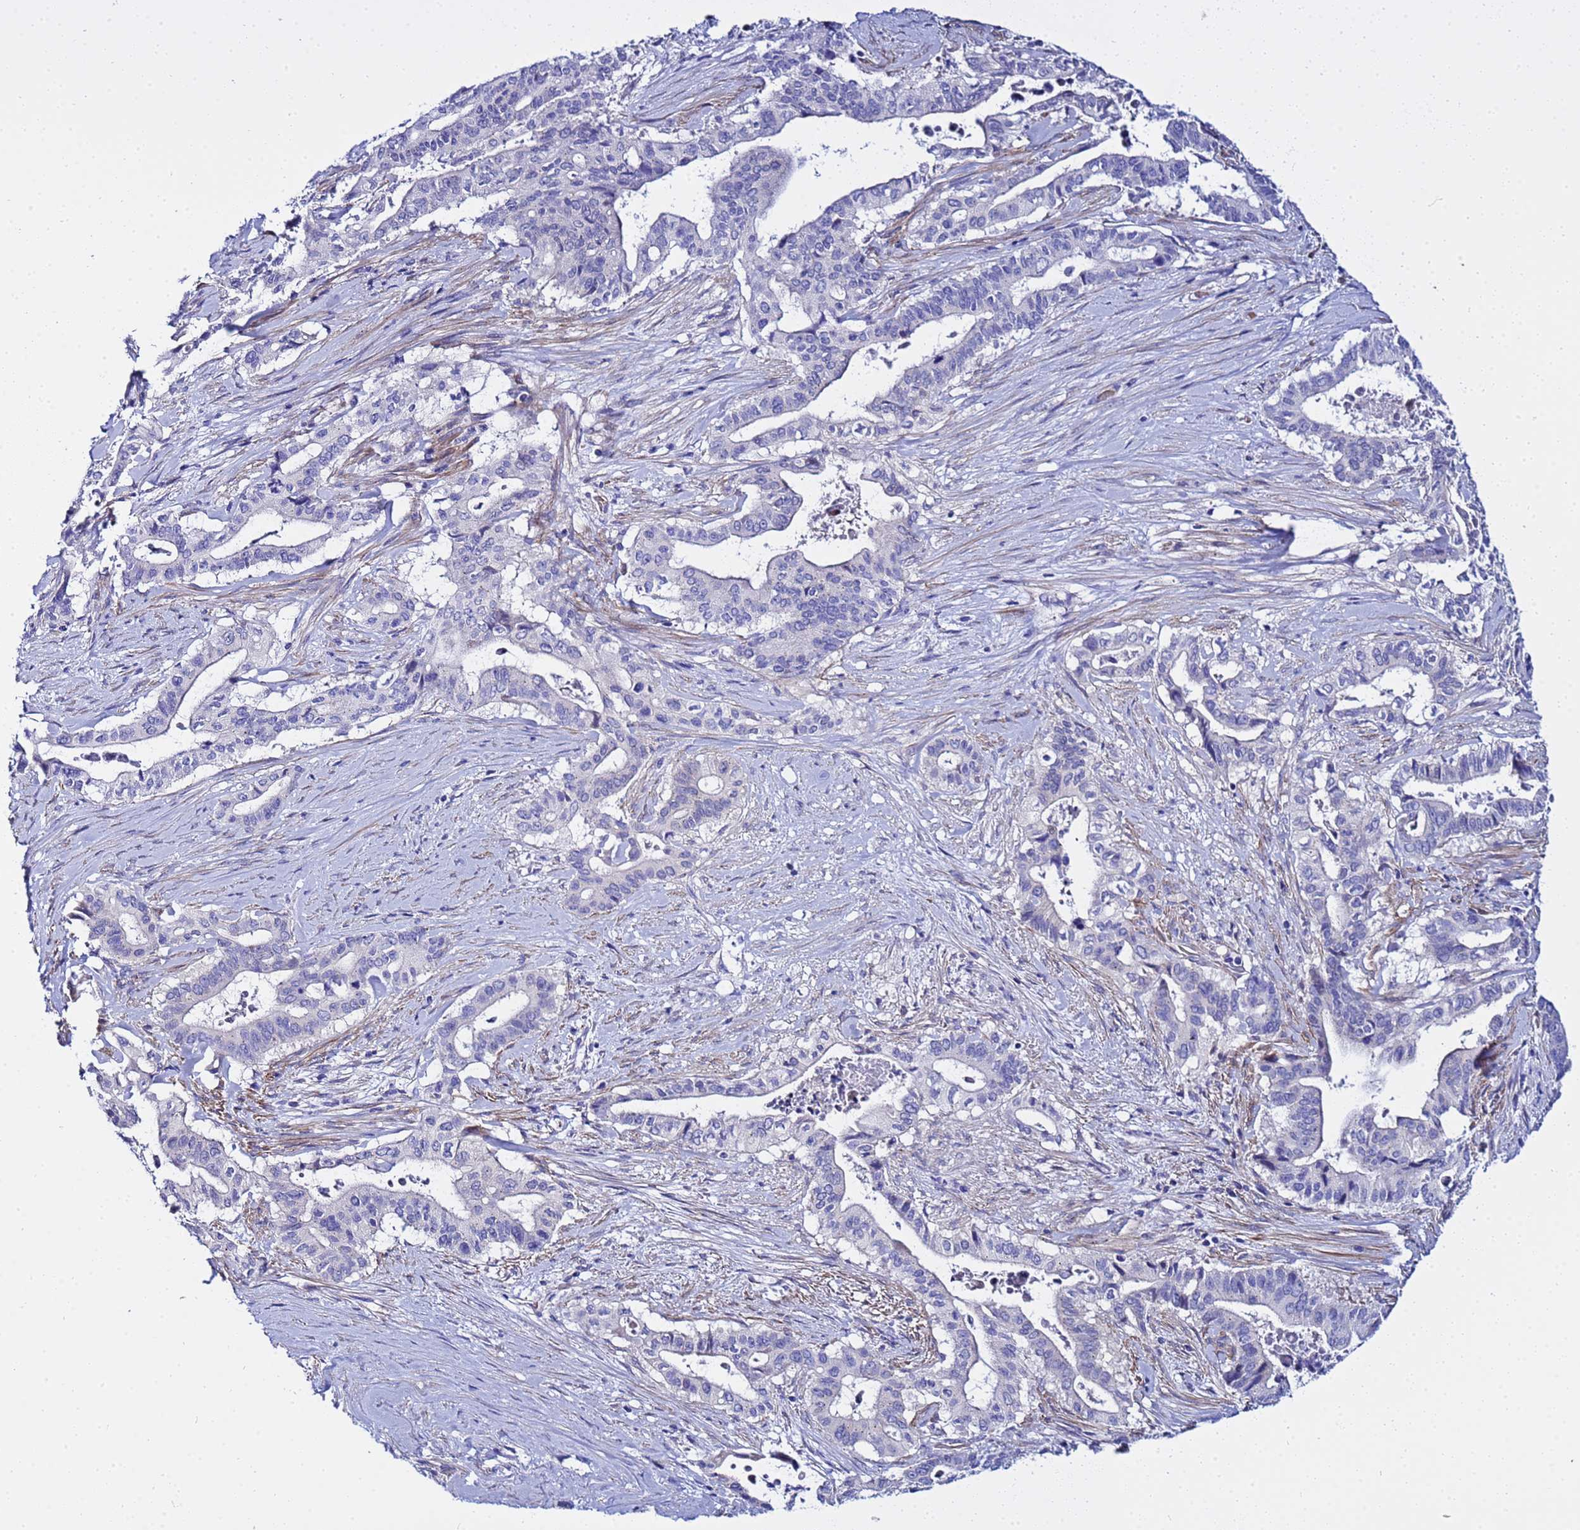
{"staining": {"intensity": "negative", "quantity": "none", "location": "none"}, "tissue": "pancreatic cancer", "cell_type": "Tumor cells", "image_type": "cancer", "snomed": [{"axis": "morphology", "description": "Adenocarcinoma, NOS"}, {"axis": "topography", "description": "Pancreas"}], "caption": "This photomicrograph is of pancreatic cancer (adenocarcinoma) stained with immunohistochemistry (IHC) to label a protein in brown with the nuclei are counter-stained blue. There is no expression in tumor cells.", "gene": "USP18", "patient": {"sex": "female", "age": 77}}